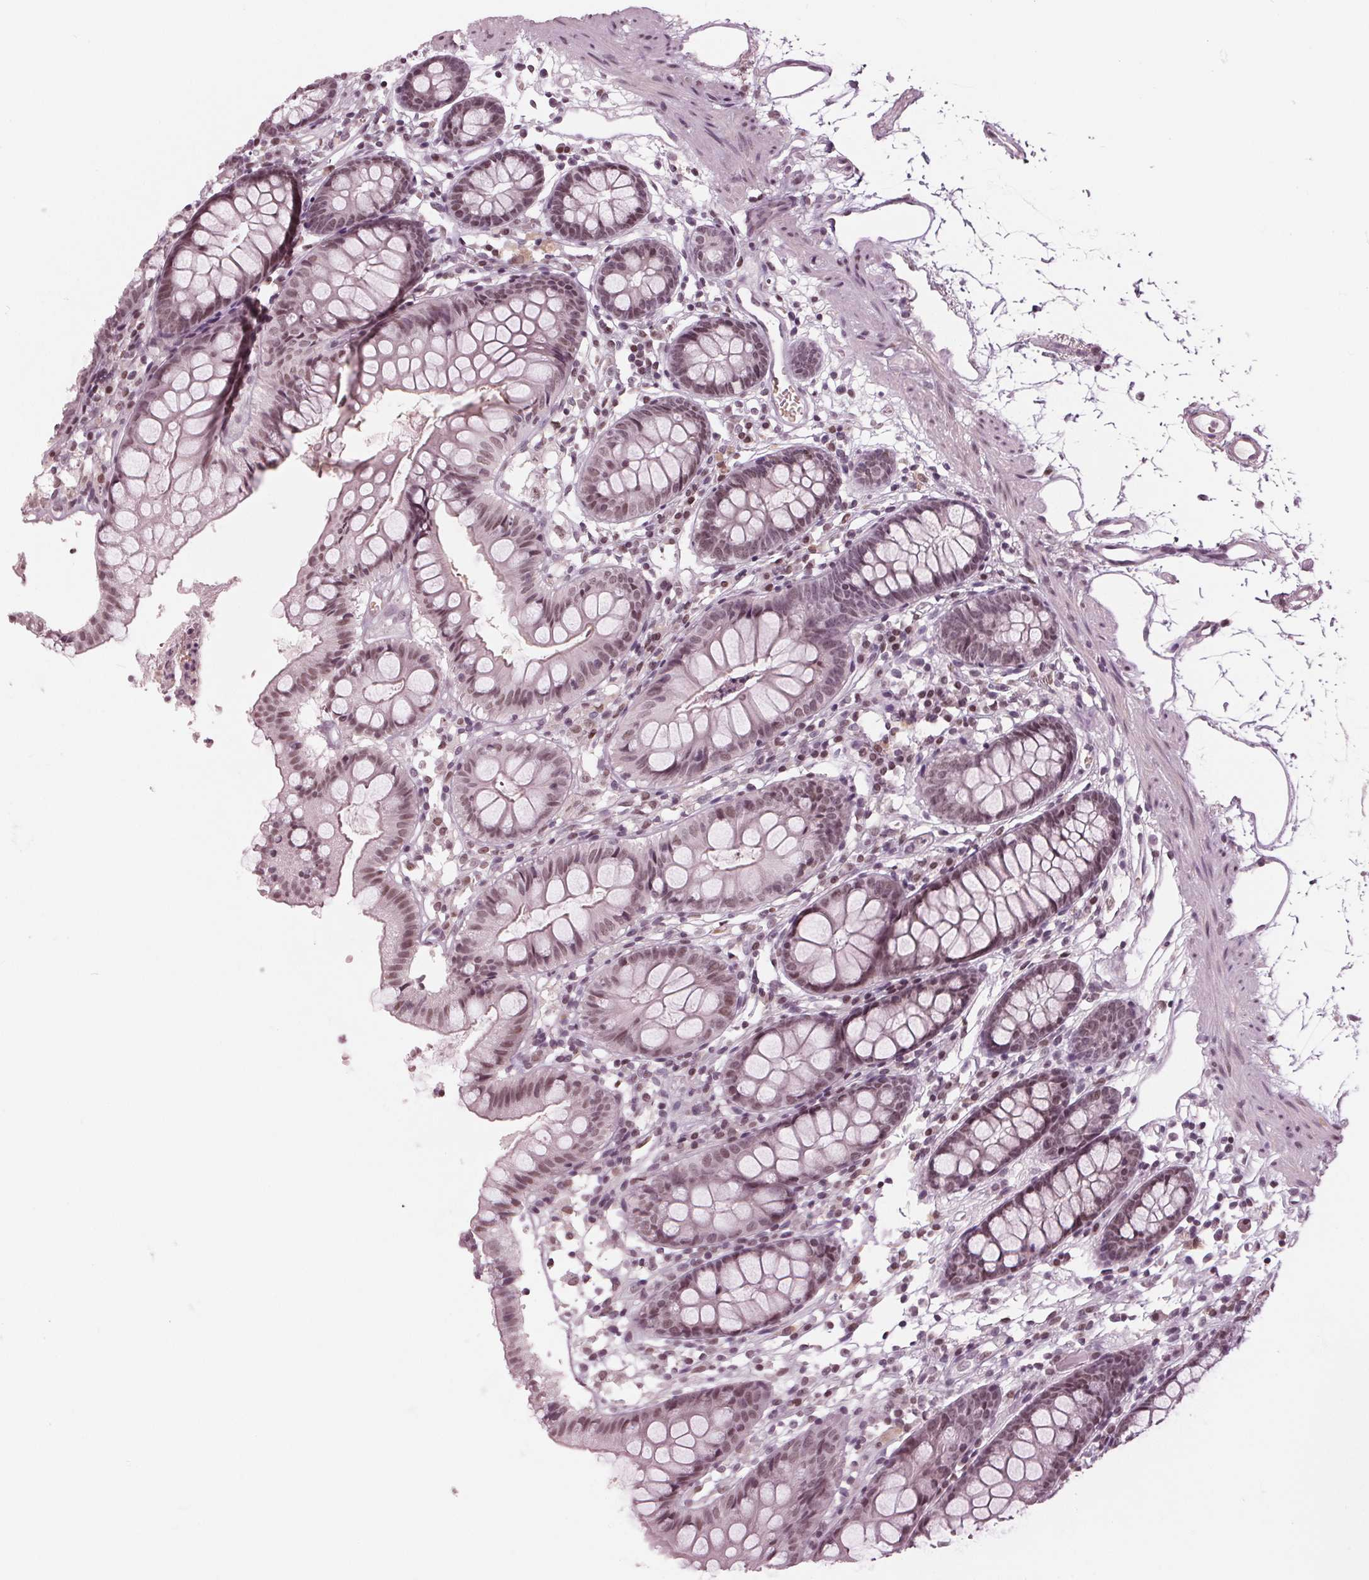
{"staining": {"intensity": "negative", "quantity": "none", "location": "none"}, "tissue": "colon", "cell_type": "Endothelial cells", "image_type": "normal", "snomed": [{"axis": "morphology", "description": "Normal tissue, NOS"}, {"axis": "topography", "description": "Colon"}], "caption": "Immunohistochemistry of normal colon reveals no positivity in endothelial cells. The staining is performed using DAB brown chromogen with nuclei counter-stained in using hematoxylin.", "gene": "DNMT3L", "patient": {"sex": "female", "age": 84}}